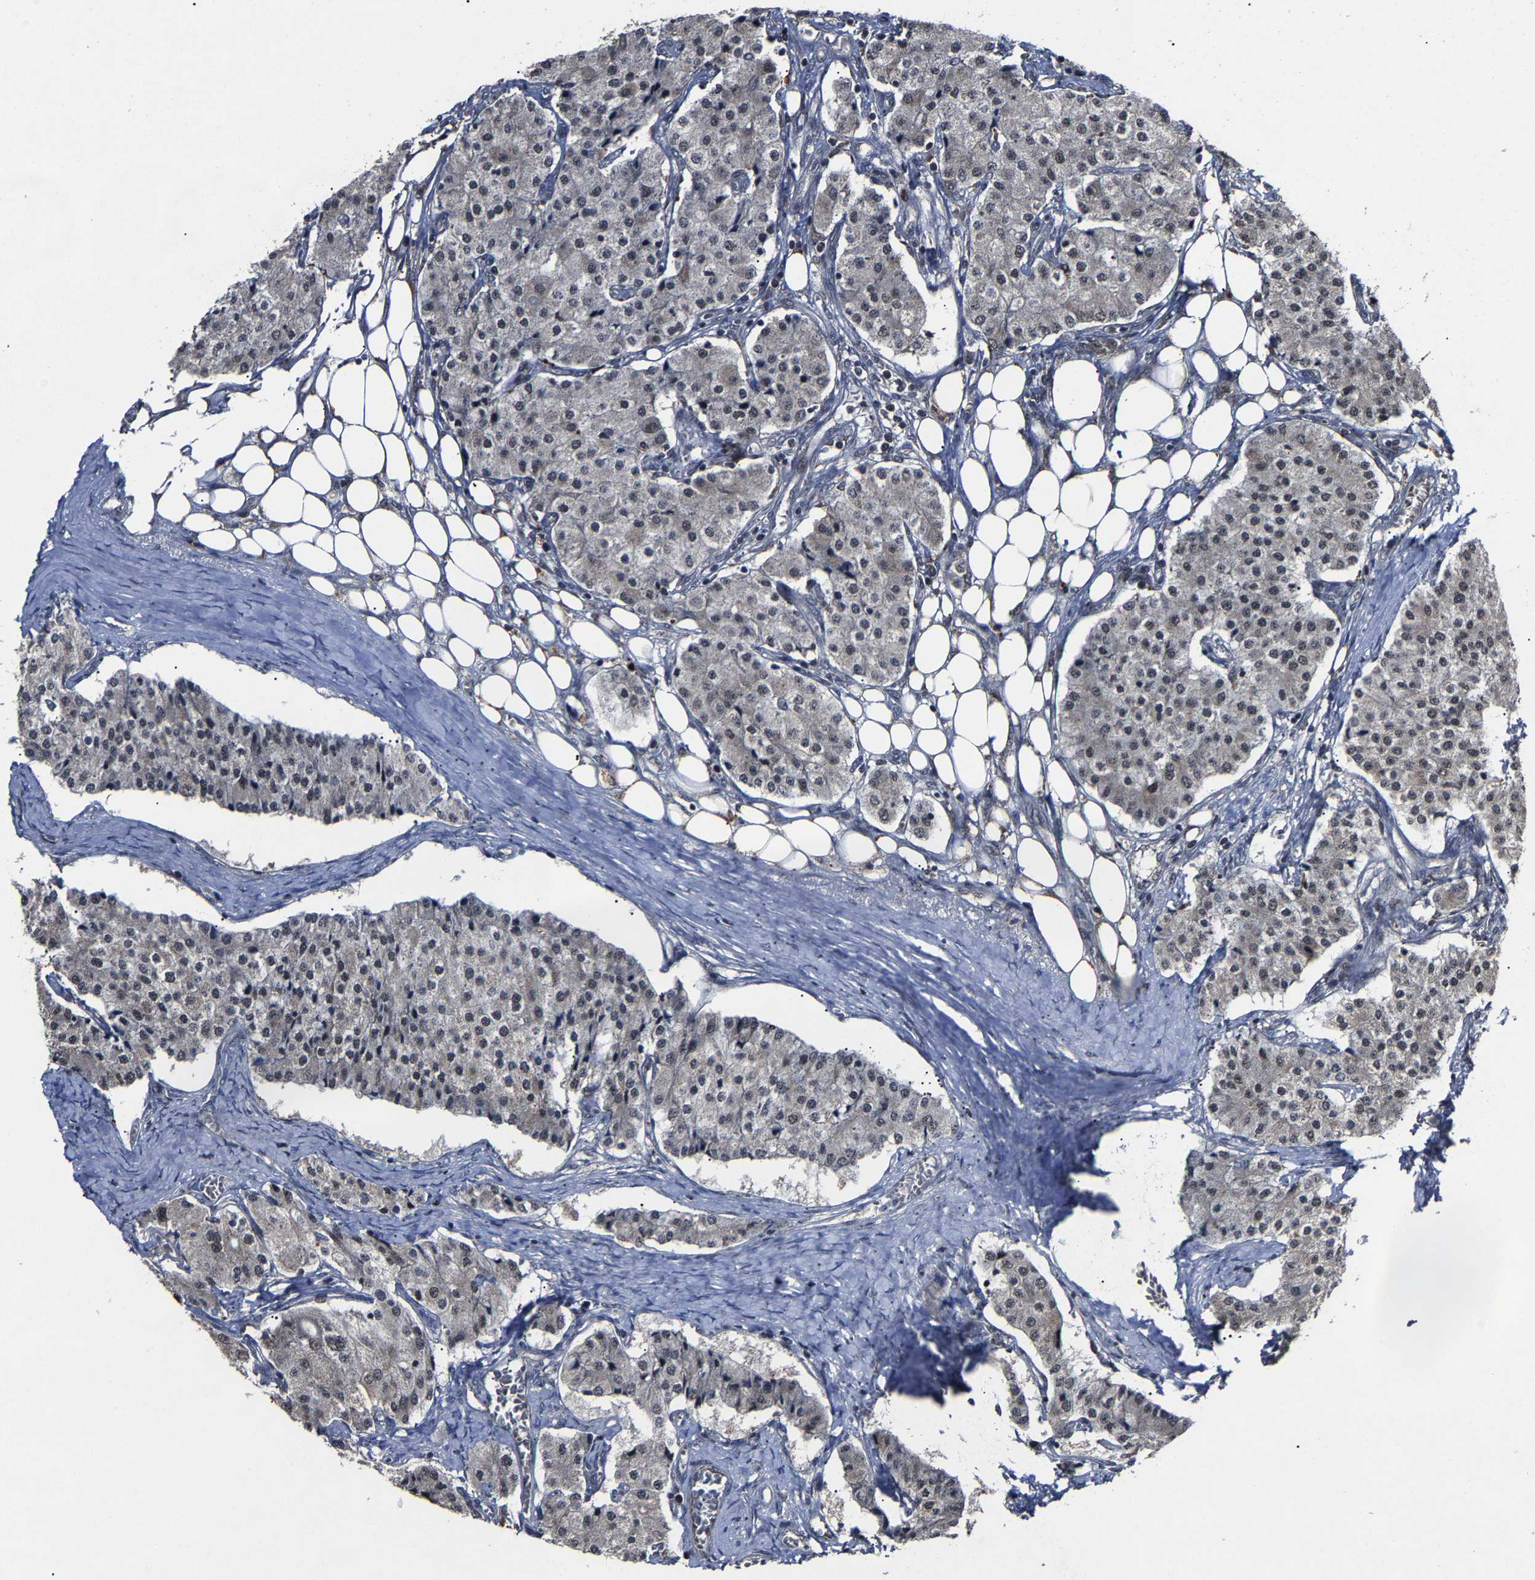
{"staining": {"intensity": "weak", "quantity": ">75%", "location": "nuclear"}, "tissue": "carcinoid", "cell_type": "Tumor cells", "image_type": "cancer", "snomed": [{"axis": "morphology", "description": "Carcinoid, malignant, NOS"}, {"axis": "topography", "description": "Colon"}], "caption": "A high-resolution photomicrograph shows immunohistochemistry staining of malignant carcinoid, which displays weak nuclear positivity in approximately >75% of tumor cells.", "gene": "LSM8", "patient": {"sex": "female", "age": 52}}